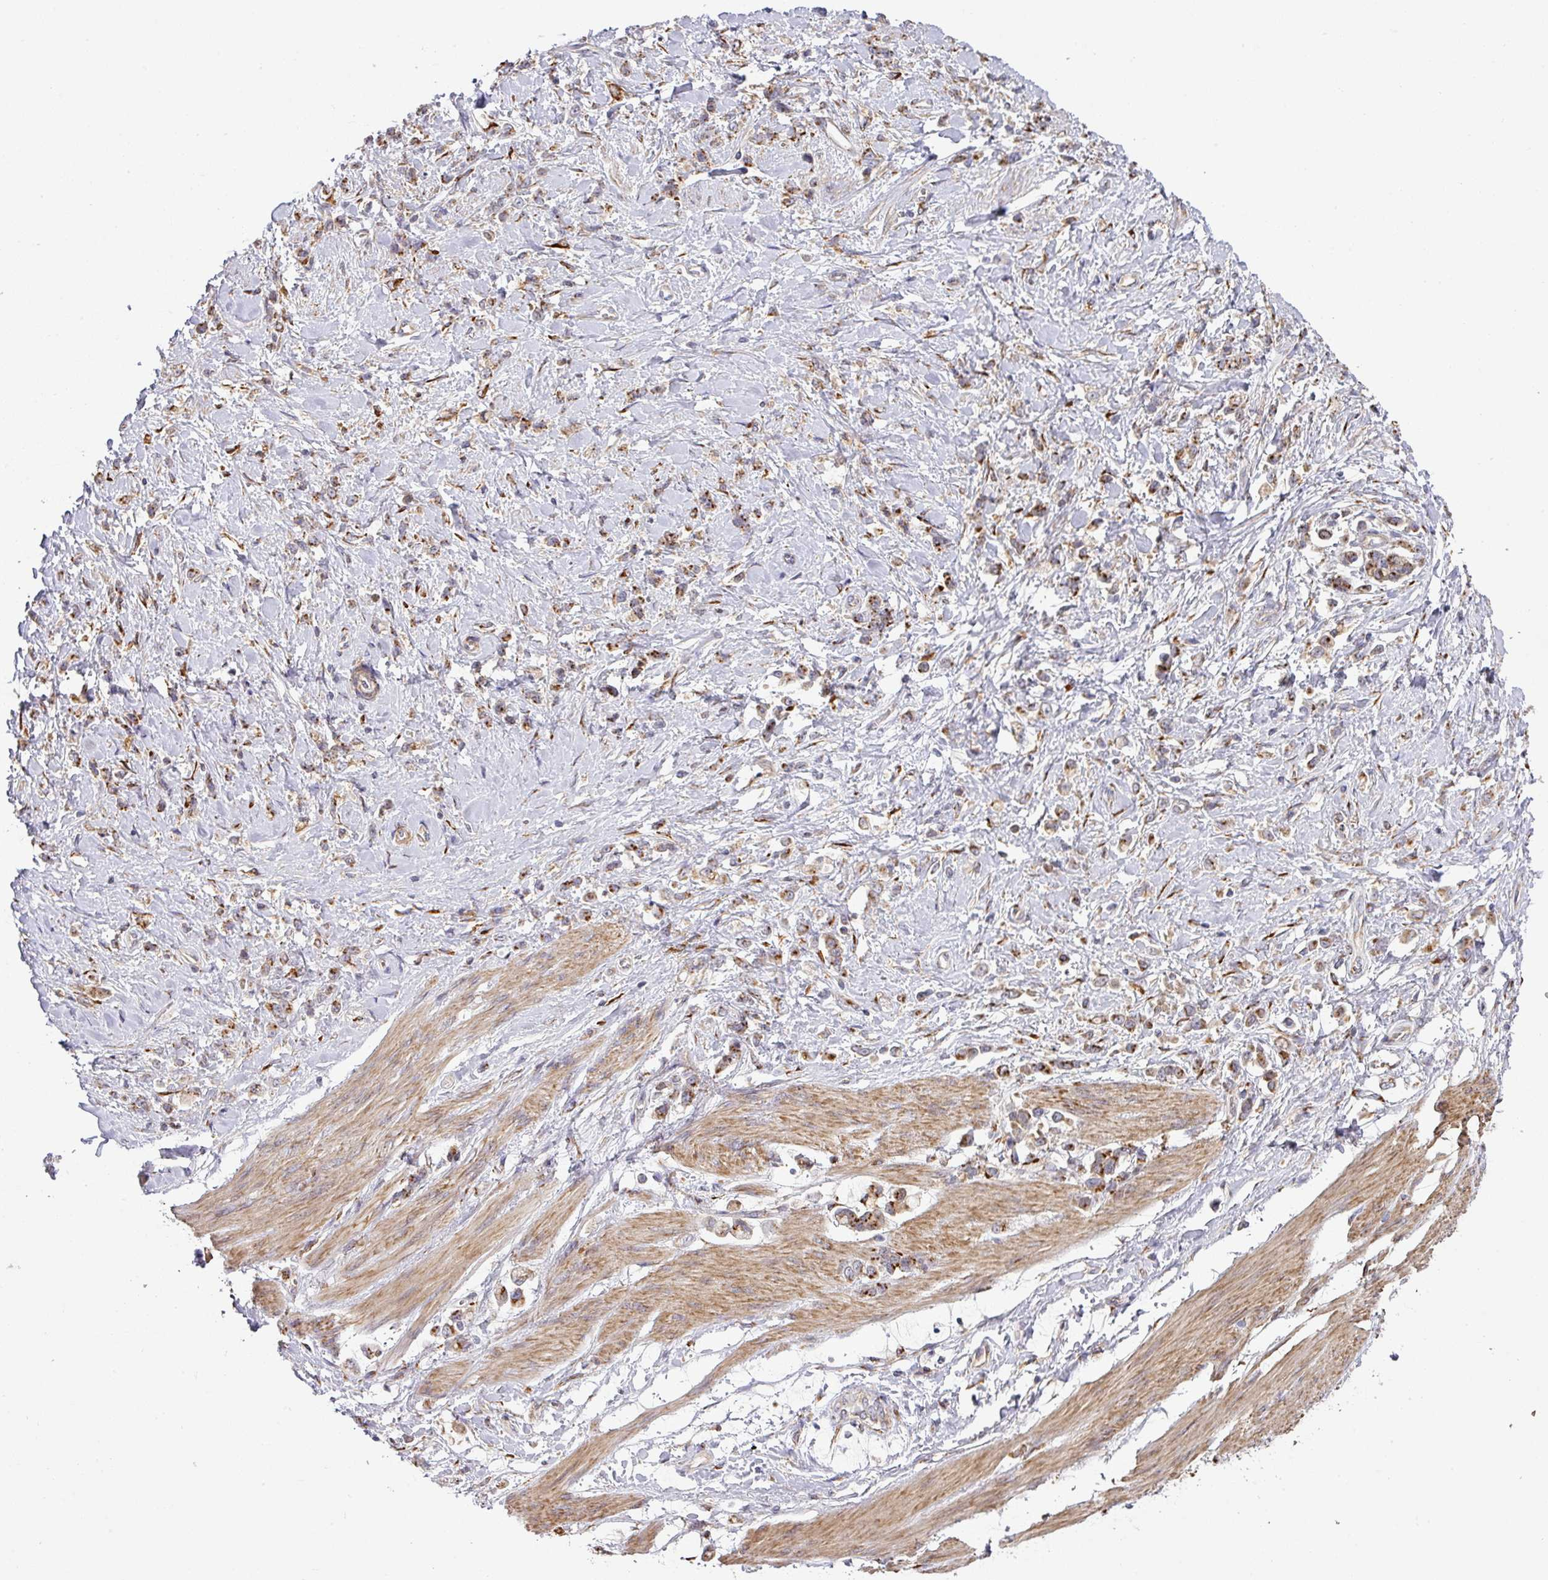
{"staining": {"intensity": "moderate", "quantity": ">75%", "location": "cytoplasmic/membranous"}, "tissue": "stomach cancer", "cell_type": "Tumor cells", "image_type": "cancer", "snomed": [{"axis": "morphology", "description": "Adenocarcinoma, NOS"}, {"axis": "topography", "description": "Stomach"}], "caption": "Immunohistochemistry (IHC) histopathology image of neoplastic tissue: human stomach cancer (adenocarcinoma) stained using immunohistochemistry reveals medium levels of moderate protein expression localized specifically in the cytoplasmic/membranous of tumor cells, appearing as a cytoplasmic/membranous brown color.", "gene": "ZNF268", "patient": {"sex": "female", "age": 60}}